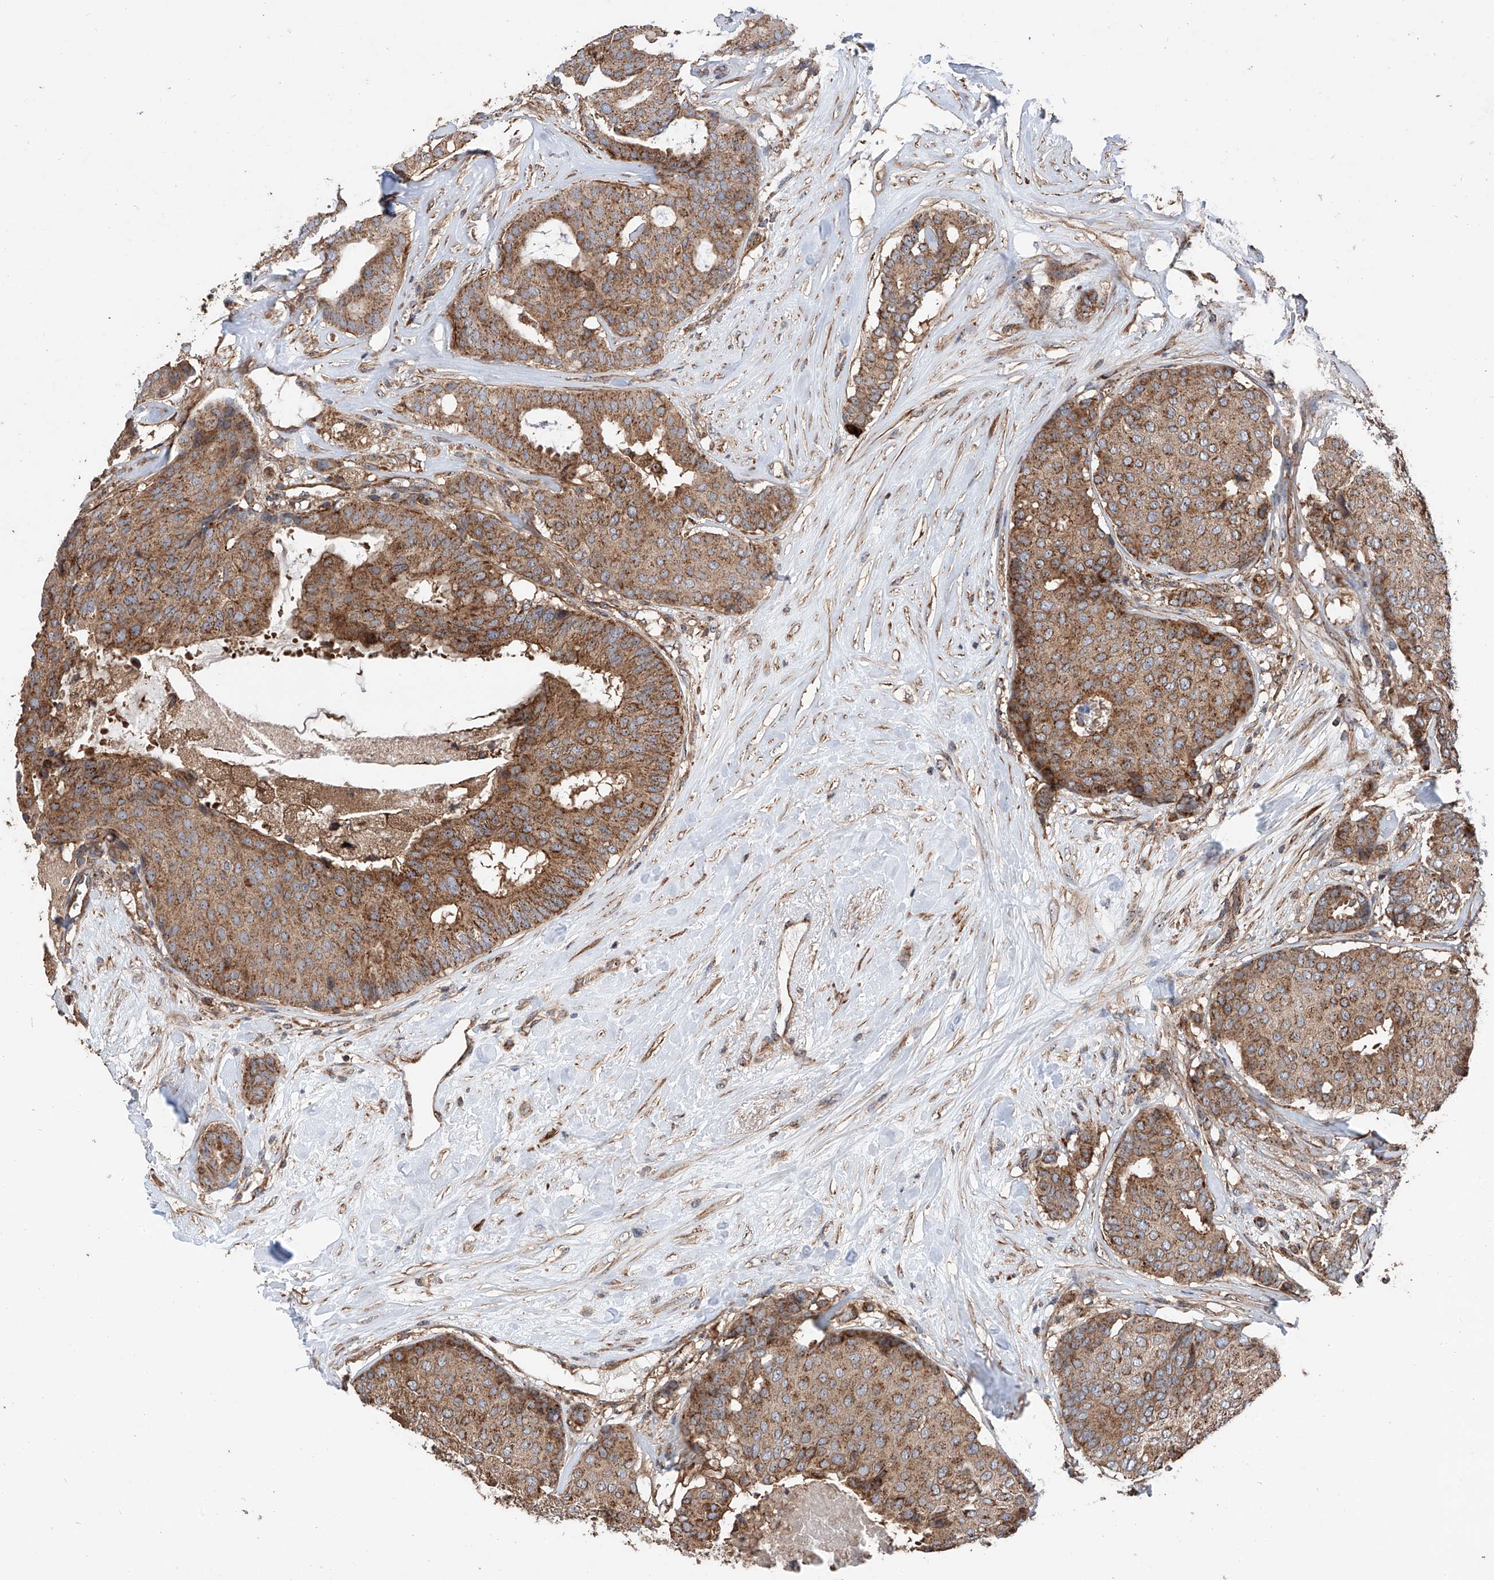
{"staining": {"intensity": "moderate", "quantity": ">75%", "location": "cytoplasmic/membranous"}, "tissue": "breast cancer", "cell_type": "Tumor cells", "image_type": "cancer", "snomed": [{"axis": "morphology", "description": "Duct carcinoma"}, {"axis": "topography", "description": "Breast"}], "caption": "High-power microscopy captured an IHC photomicrograph of breast cancer (infiltrating ductal carcinoma), revealing moderate cytoplasmic/membranous staining in approximately >75% of tumor cells.", "gene": "PISD", "patient": {"sex": "female", "age": 75}}